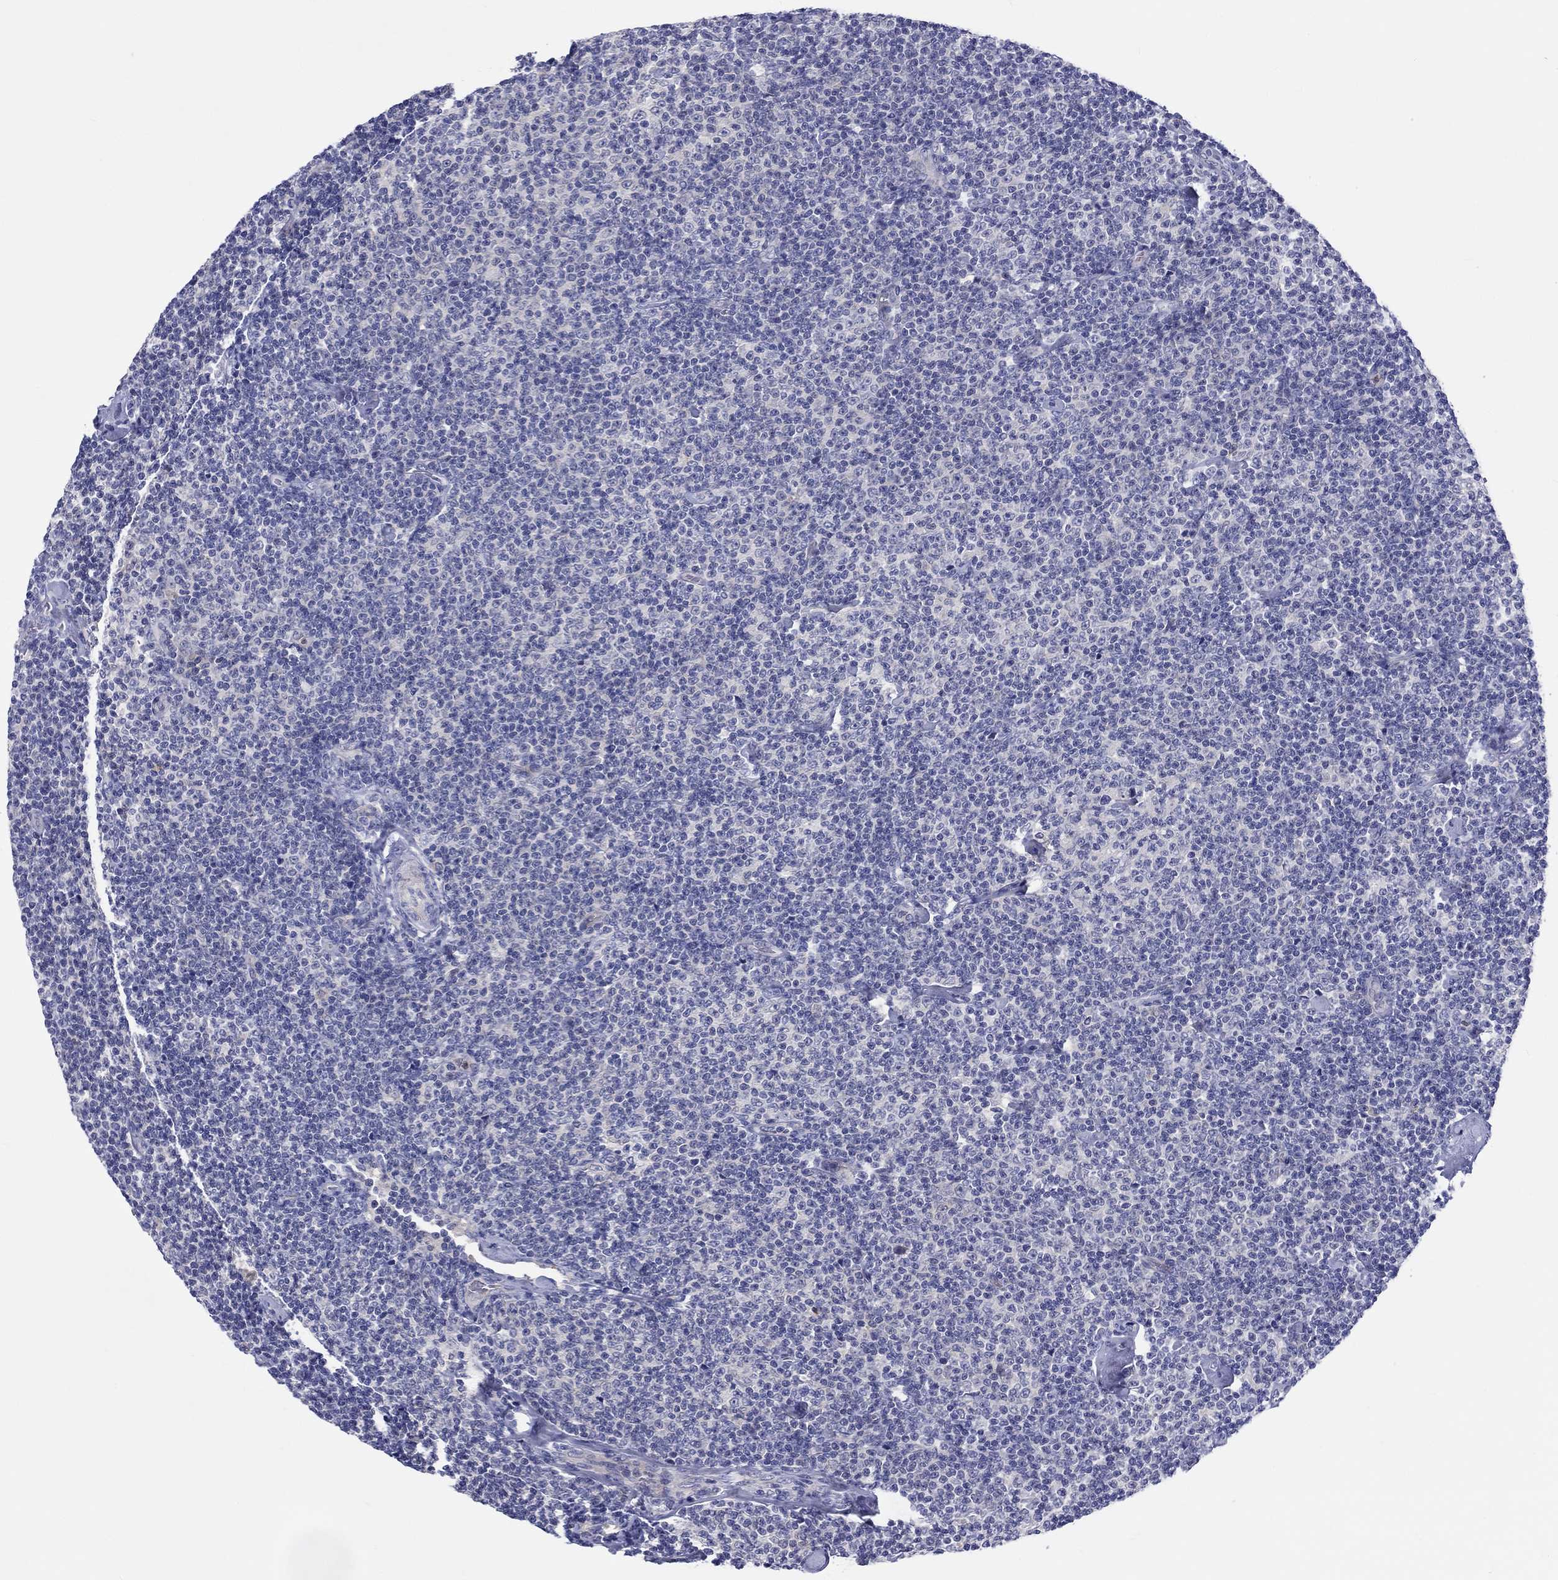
{"staining": {"intensity": "negative", "quantity": "none", "location": "none"}, "tissue": "lymphoma", "cell_type": "Tumor cells", "image_type": "cancer", "snomed": [{"axis": "morphology", "description": "Malignant lymphoma, non-Hodgkin's type, Low grade"}, {"axis": "topography", "description": "Lymph node"}], "caption": "Lymphoma stained for a protein using immunohistochemistry (IHC) exhibits no expression tumor cells.", "gene": "ABCG4", "patient": {"sex": "male", "age": 81}}